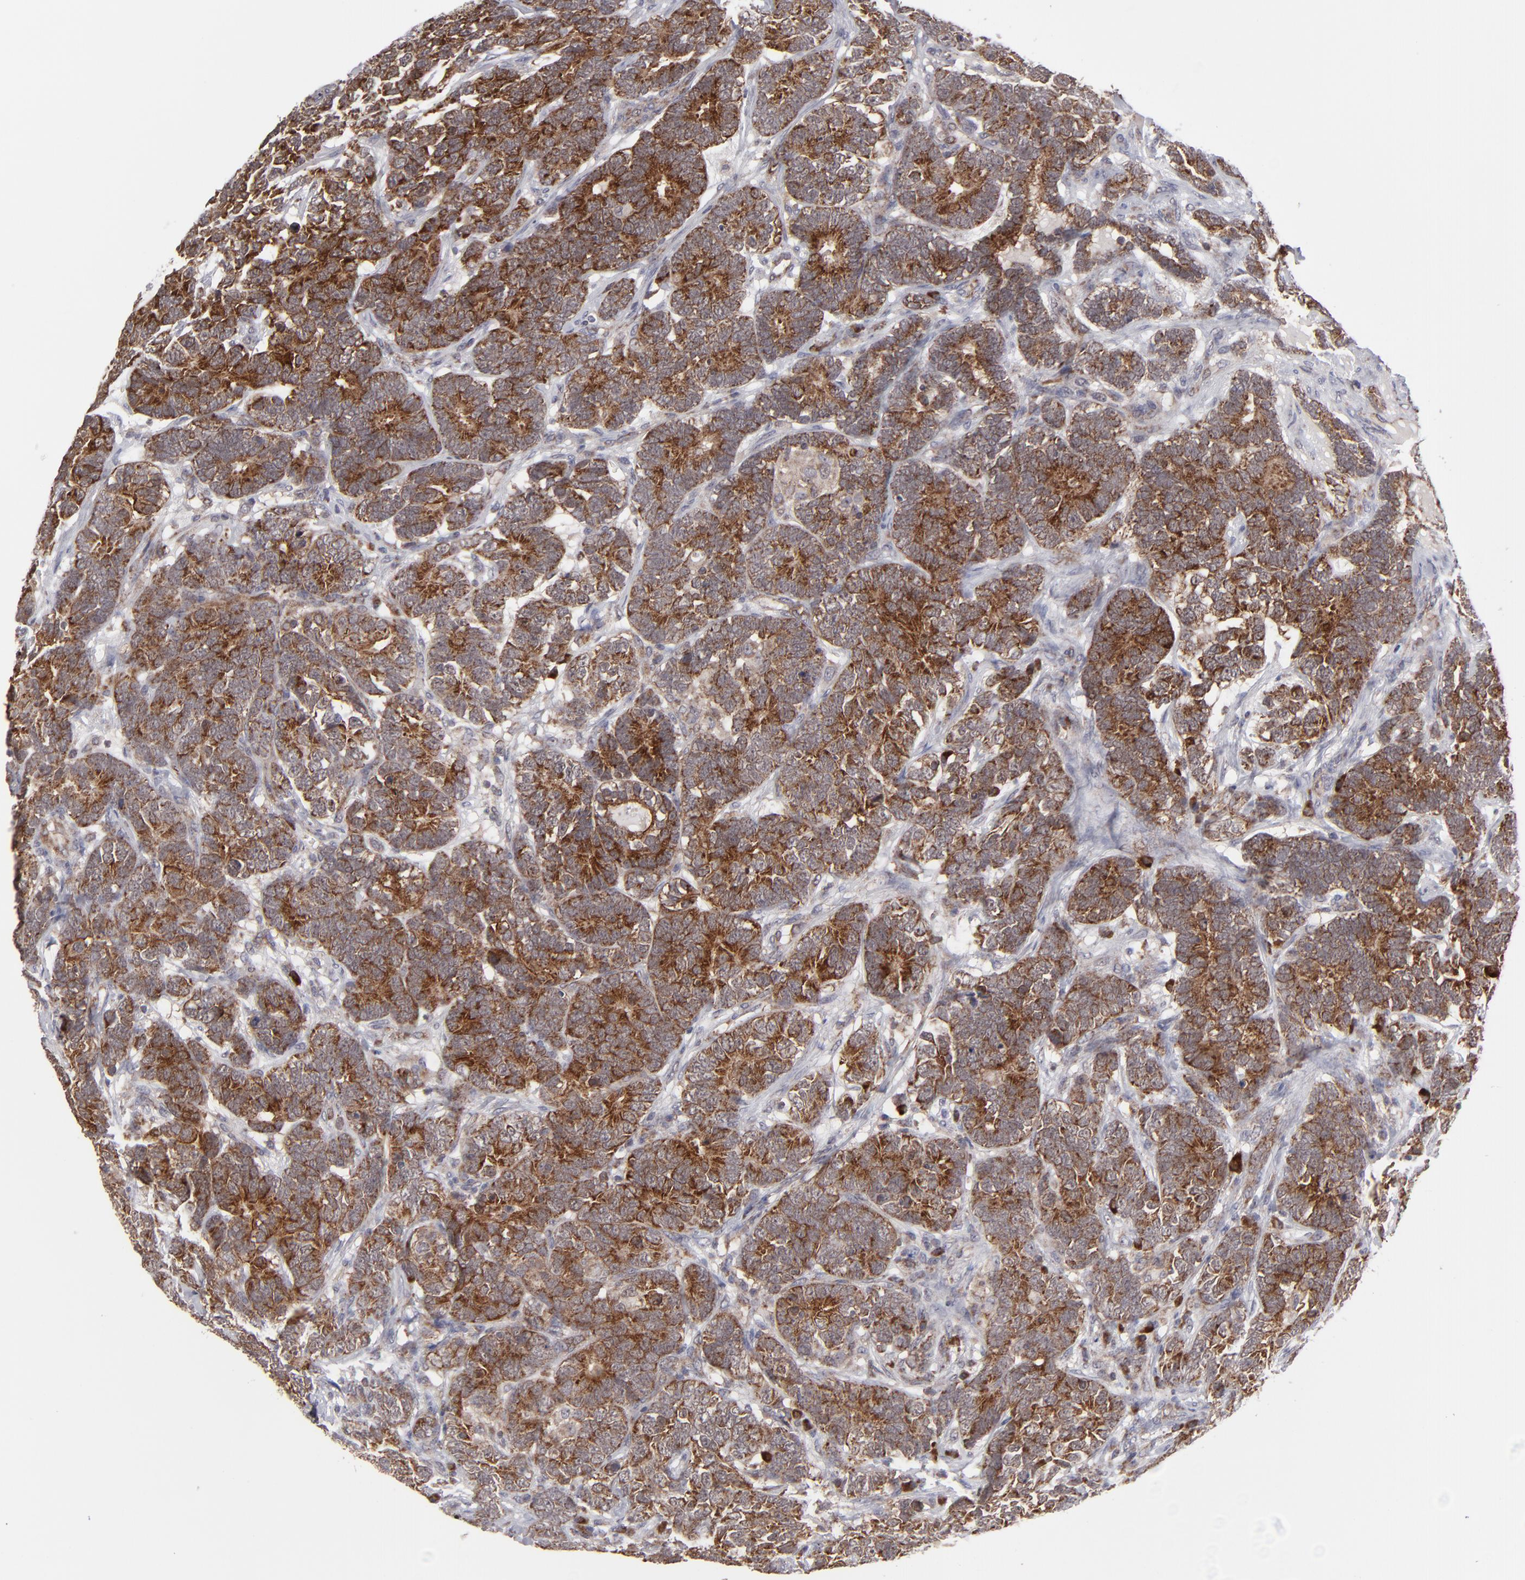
{"staining": {"intensity": "strong", "quantity": ">75%", "location": "cytoplasmic/membranous"}, "tissue": "testis cancer", "cell_type": "Tumor cells", "image_type": "cancer", "snomed": [{"axis": "morphology", "description": "Carcinoma, Embryonal, NOS"}, {"axis": "topography", "description": "Testis"}], "caption": "Testis cancer (embryonal carcinoma) stained with a protein marker demonstrates strong staining in tumor cells.", "gene": "GLCCI1", "patient": {"sex": "male", "age": 26}}